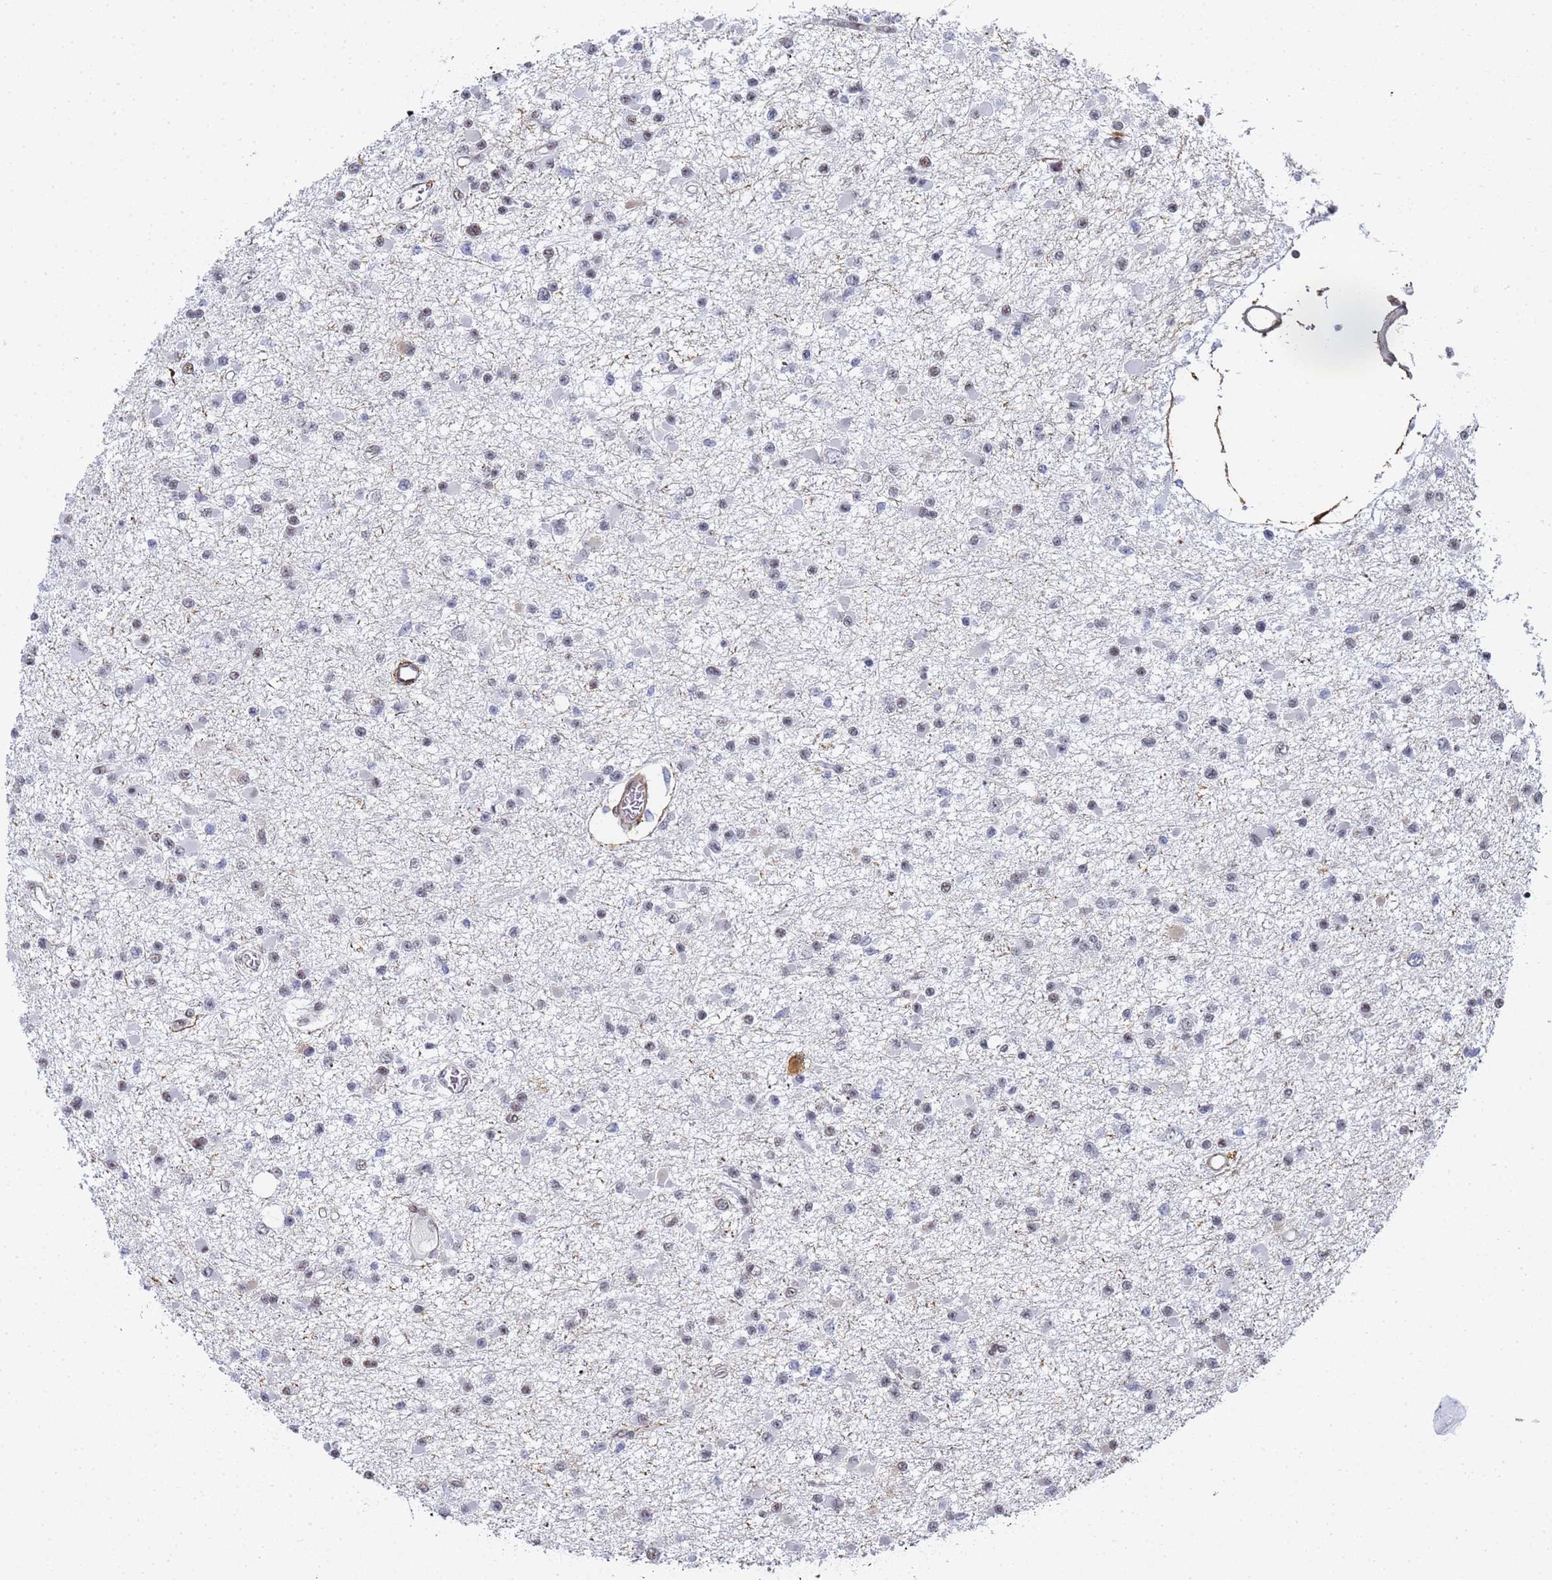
{"staining": {"intensity": "moderate", "quantity": "<25%", "location": "nuclear"}, "tissue": "glioma", "cell_type": "Tumor cells", "image_type": "cancer", "snomed": [{"axis": "morphology", "description": "Glioma, malignant, Low grade"}, {"axis": "topography", "description": "Brain"}], "caption": "Glioma stained with a brown dye shows moderate nuclear positive staining in about <25% of tumor cells.", "gene": "PRRT4", "patient": {"sex": "female", "age": 22}}